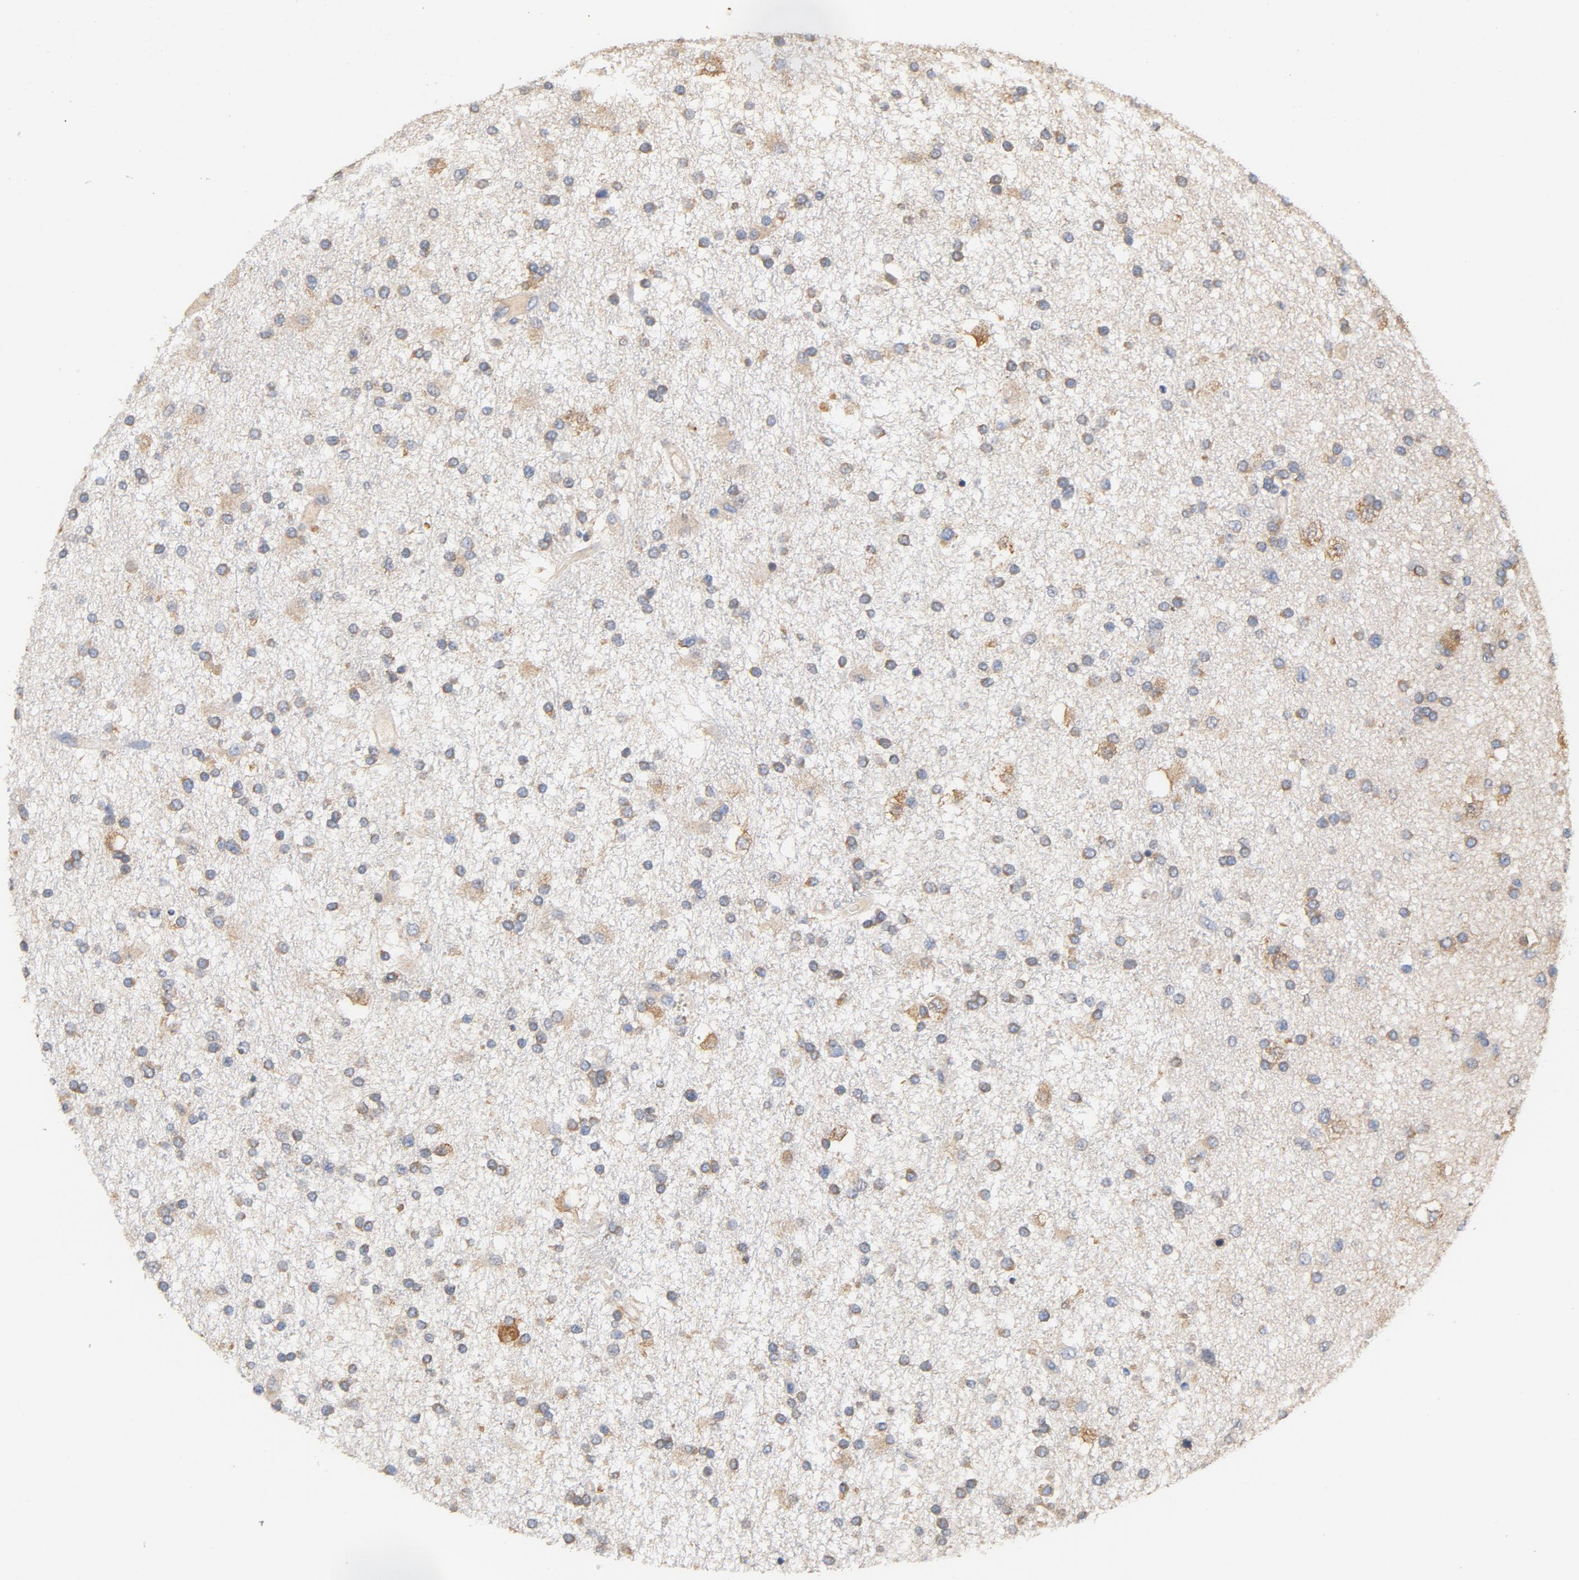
{"staining": {"intensity": "moderate", "quantity": "25%-75%", "location": "cytoplasmic/membranous"}, "tissue": "glioma", "cell_type": "Tumor cells", "image_type": "cancer", "snomed": [{"axis": "morphology", "description": "Glioma, malignant, High grade"}, {"axis": "topography", "description": "Brain"}], "caption": "Protein staining of malignant high-grade glioma tissue exhibits moderate cytoplasmic/membranous positivity in approximately 25%-75% of tumor cells.", "gene": "DDX6", "patient": {"sex": "male", "age": 33}}